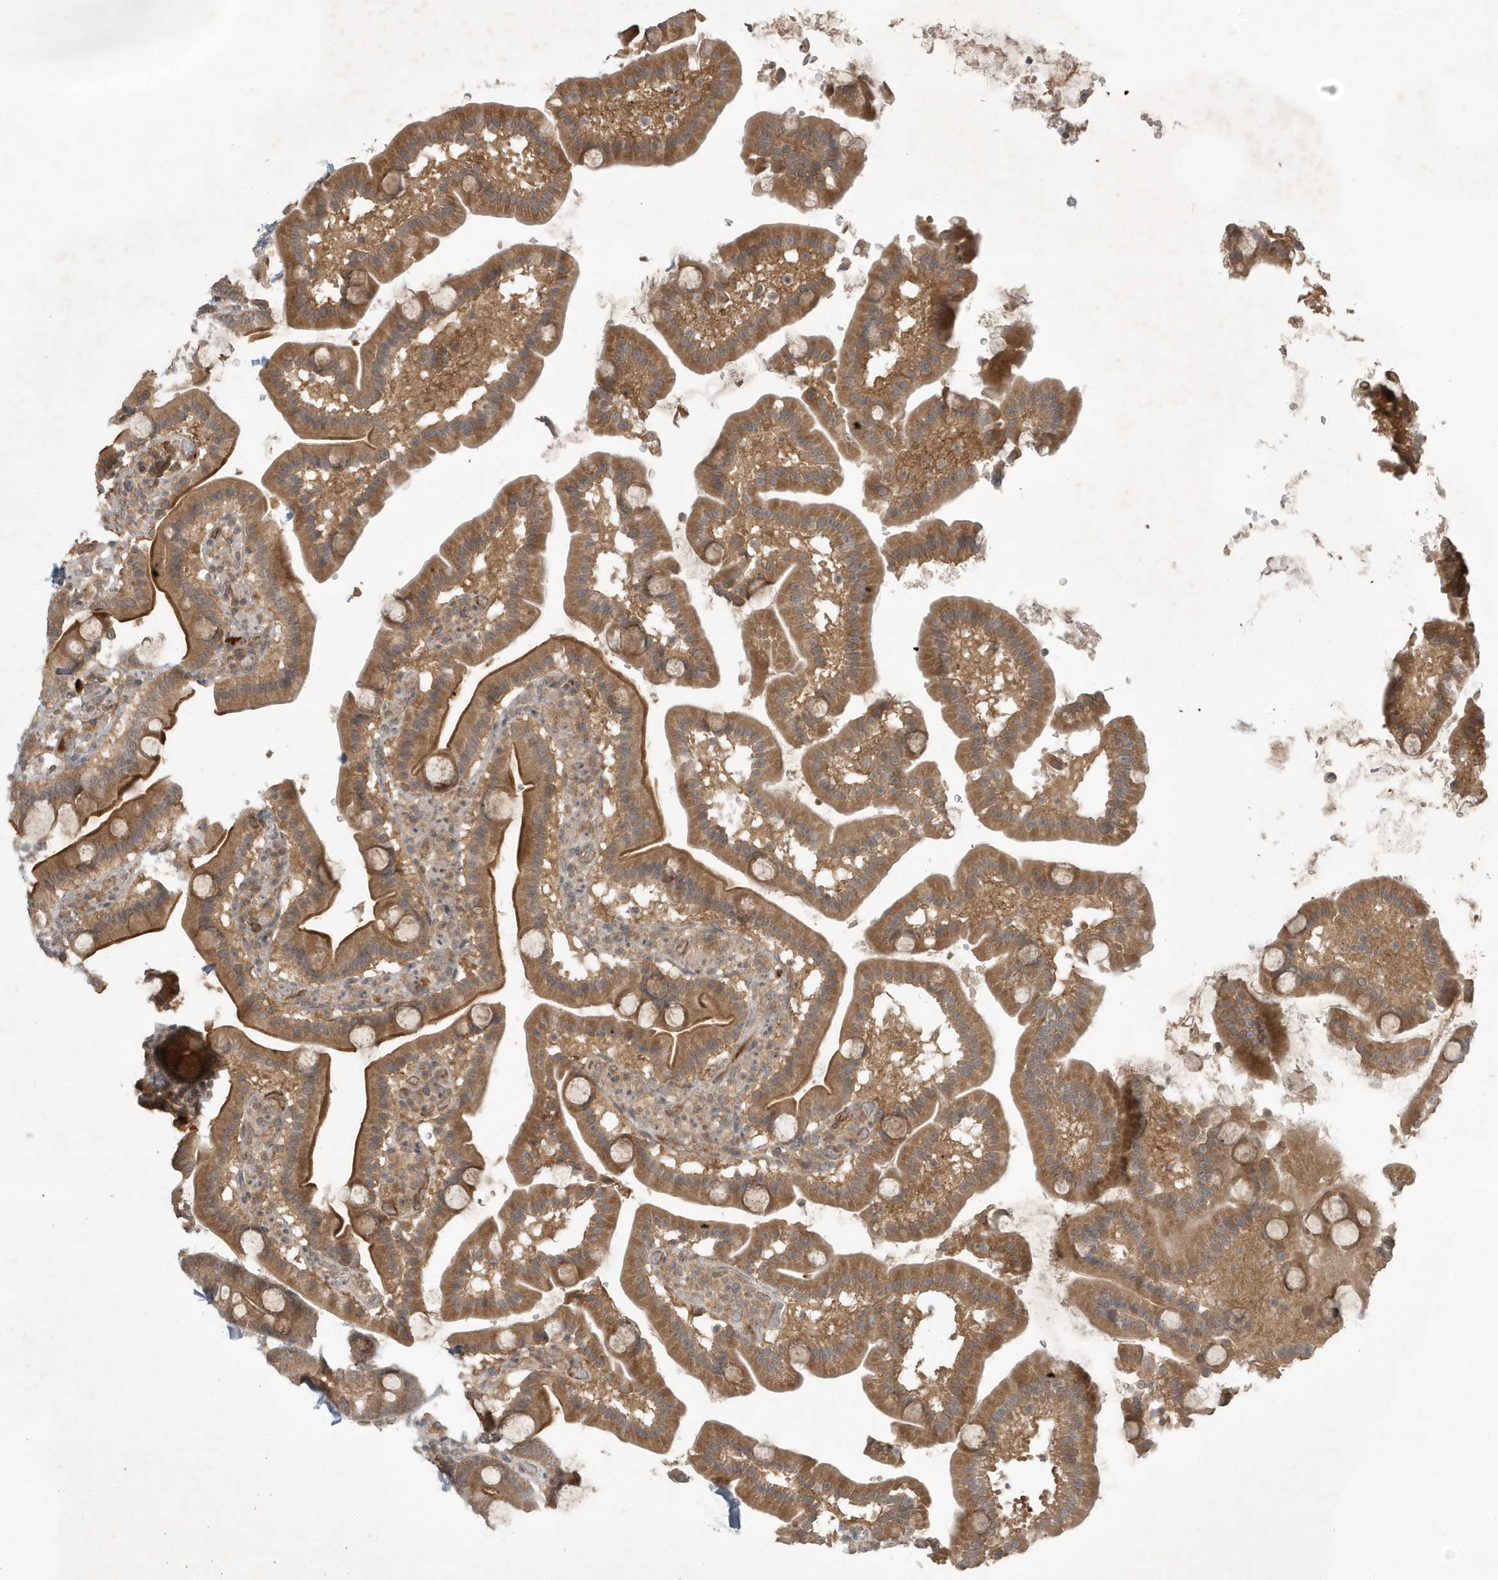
{"staining": {"intensity": "strong", "quantity": ">75%", "location": "cytoplasmic/membranous"}, "tissue": "duodenum", "cell_type": "Glandular cells", "image_type": "normal", "snomed": [{"axis": "morphology", "description": "Normal tissue, NOS"}, {"axis": "topography", "description": "Duodenum"}], "caption": "The immunohistochemical stain labels strong cytoplasmic/membranous positivity in glandular cells of normal duodenum. The staining was performed using DAB (3,3'-diaminobenzidine) to visualize the protein expression in brown, while the nuclei were stained in blue with hematoxylin (Magnification: 20x).", "gene": "ABCB9", "patient": {"sex": "male", "age": 55}}